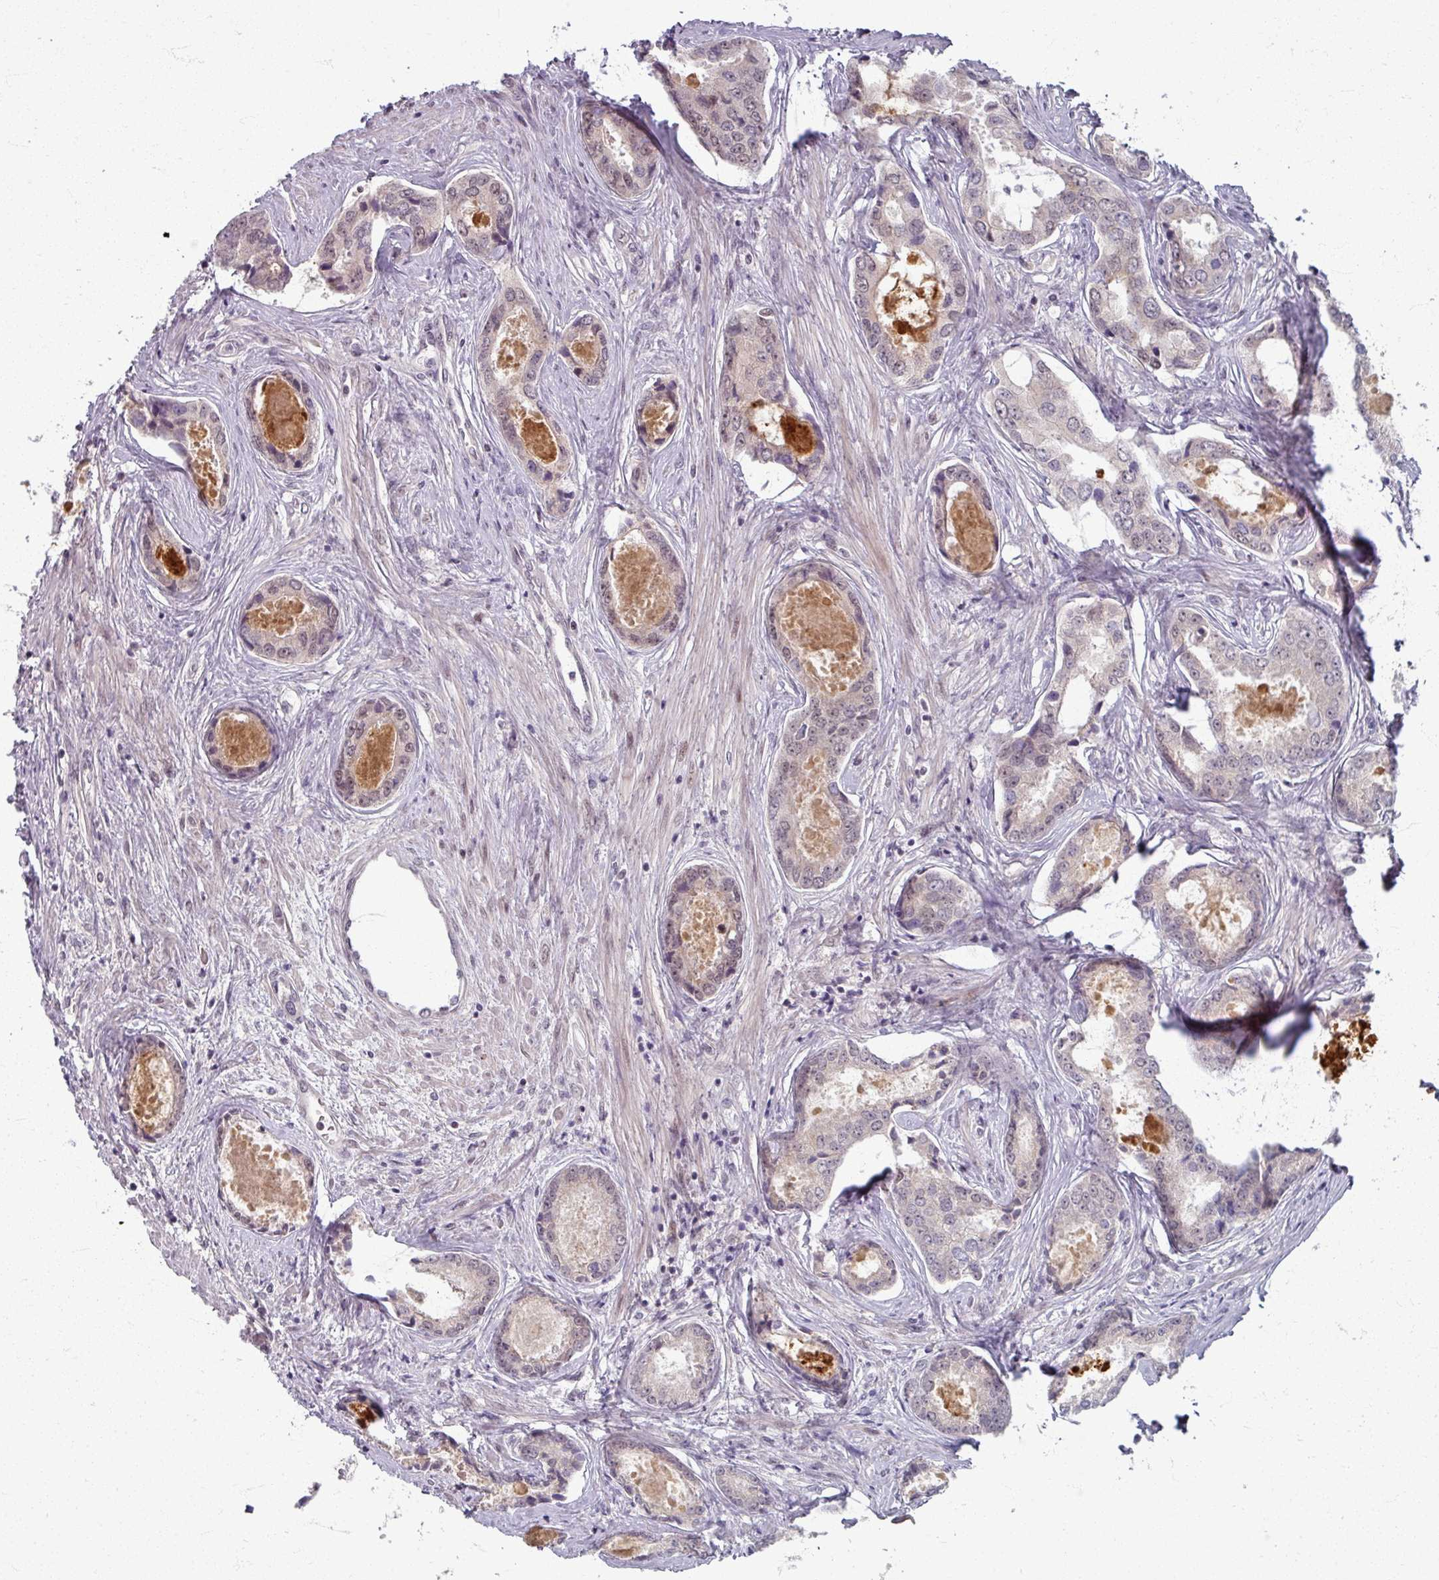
{"staining": {"intensity": "negative", "quantity": "none", "location": "none"}, "tissue": "prostate cancer", "cell_type": "Tumor cells", "image_type": "cancer", "snomed": [{"axis": "morphology", "description": "Adenocarcinoma, Low grade"}, {"axis": "topography", "description": "Prostate"}], "caption": "An image of prostate cancer (adenocarcinoma (low-grade)) stained for a protein shows no brown staining in tumor cells. Brightfield microscopy of IHC stained with DAB (brown) and hematoxylin (blue), captured at high magnification.", "gene": "KLC3", "patient": {"sex": "male", "age": 68}}